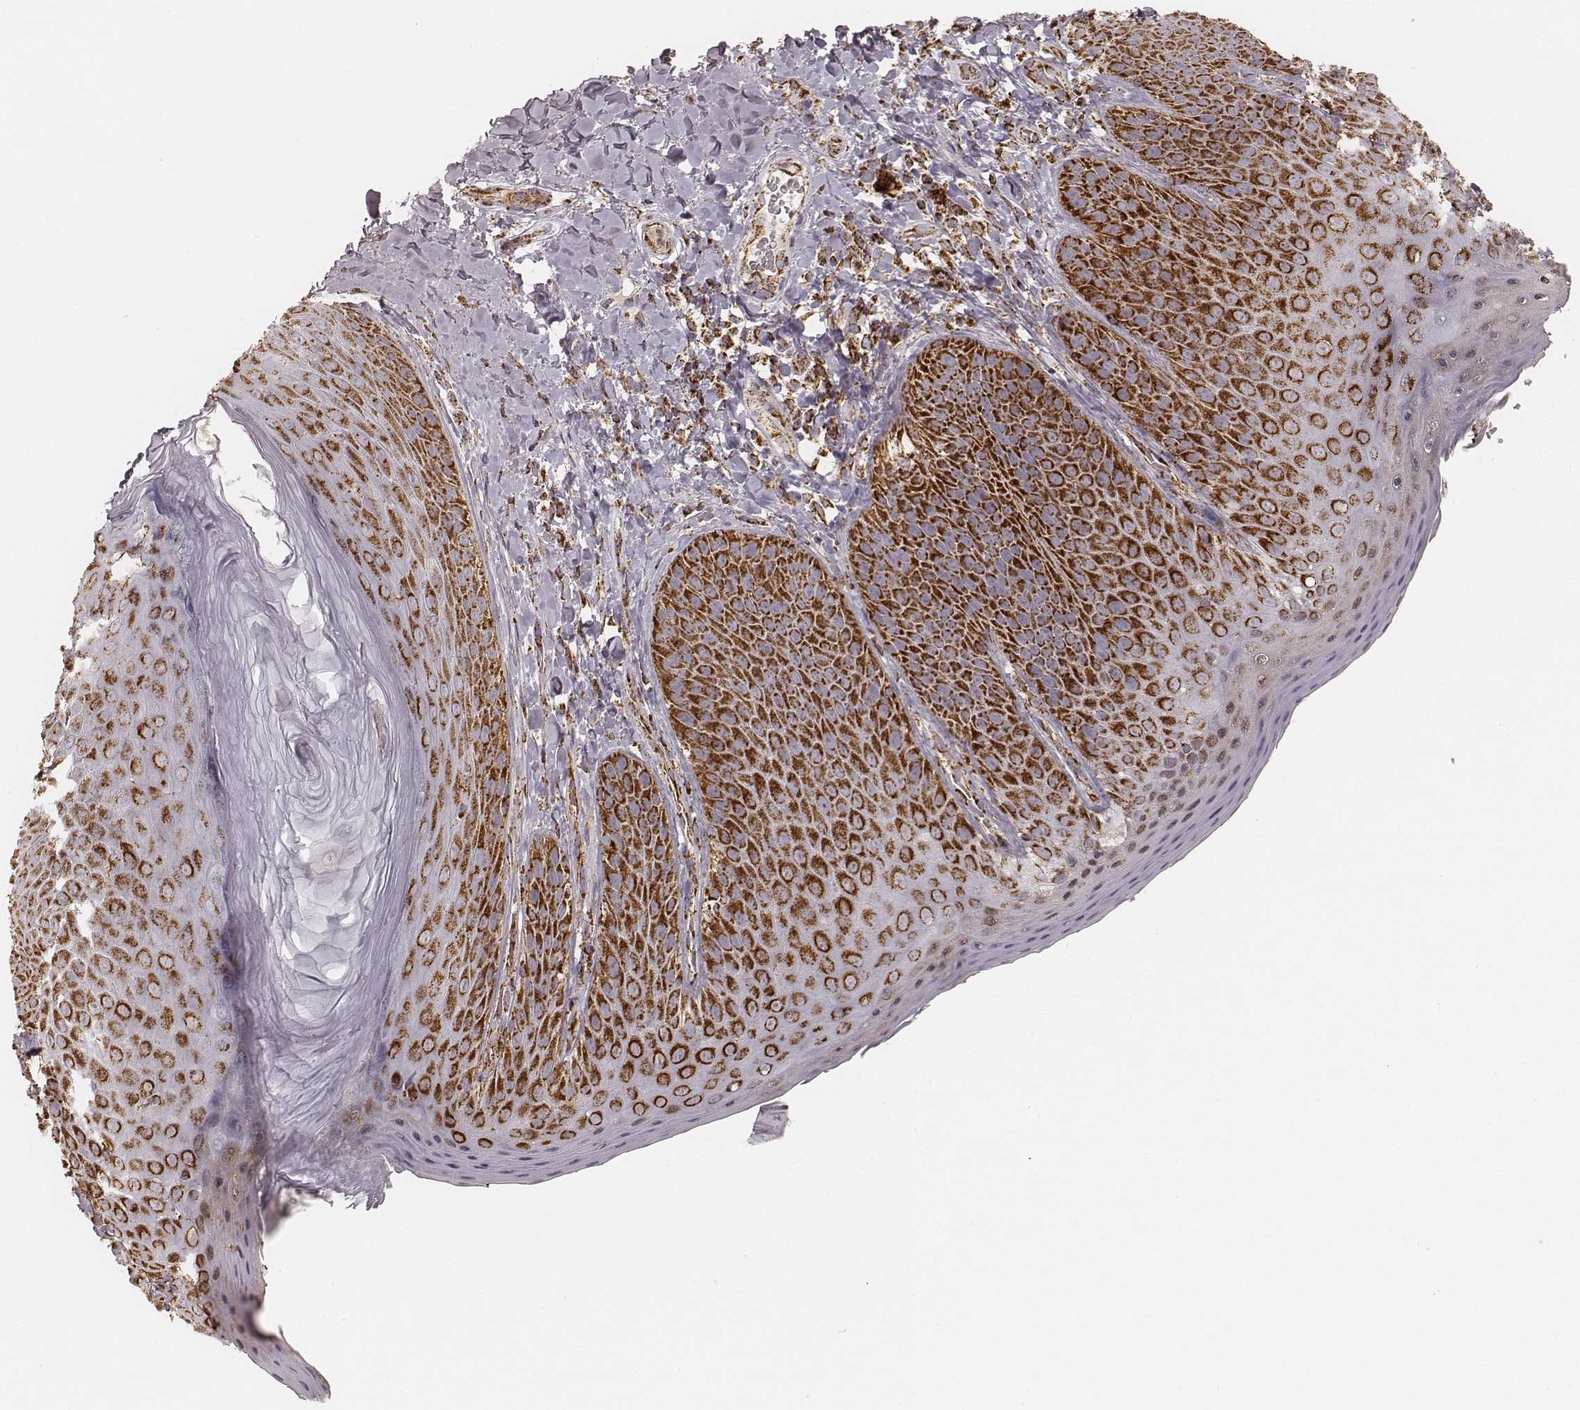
{"staining": {"intensity": "strong", "quantity": ">75%", "location": "cytoplasmic/membranous"}, "tissue": "skin", "cell_type": "Epidermal cells", "image_type": "normal", "snomed": [{"axis": "morphology", "description": "Normal tissue, NOS"}, {"axis": "topography", "description": "Anal"}], "caption": "This micrograph shows immunohistochemistry (IHC) staining of unremarkable skin, with high strong cytoplasmic/membranous expression in about >75% of epidermal cells.", "gene": "CS", "patient": {"sex": "male", "age": 53}}